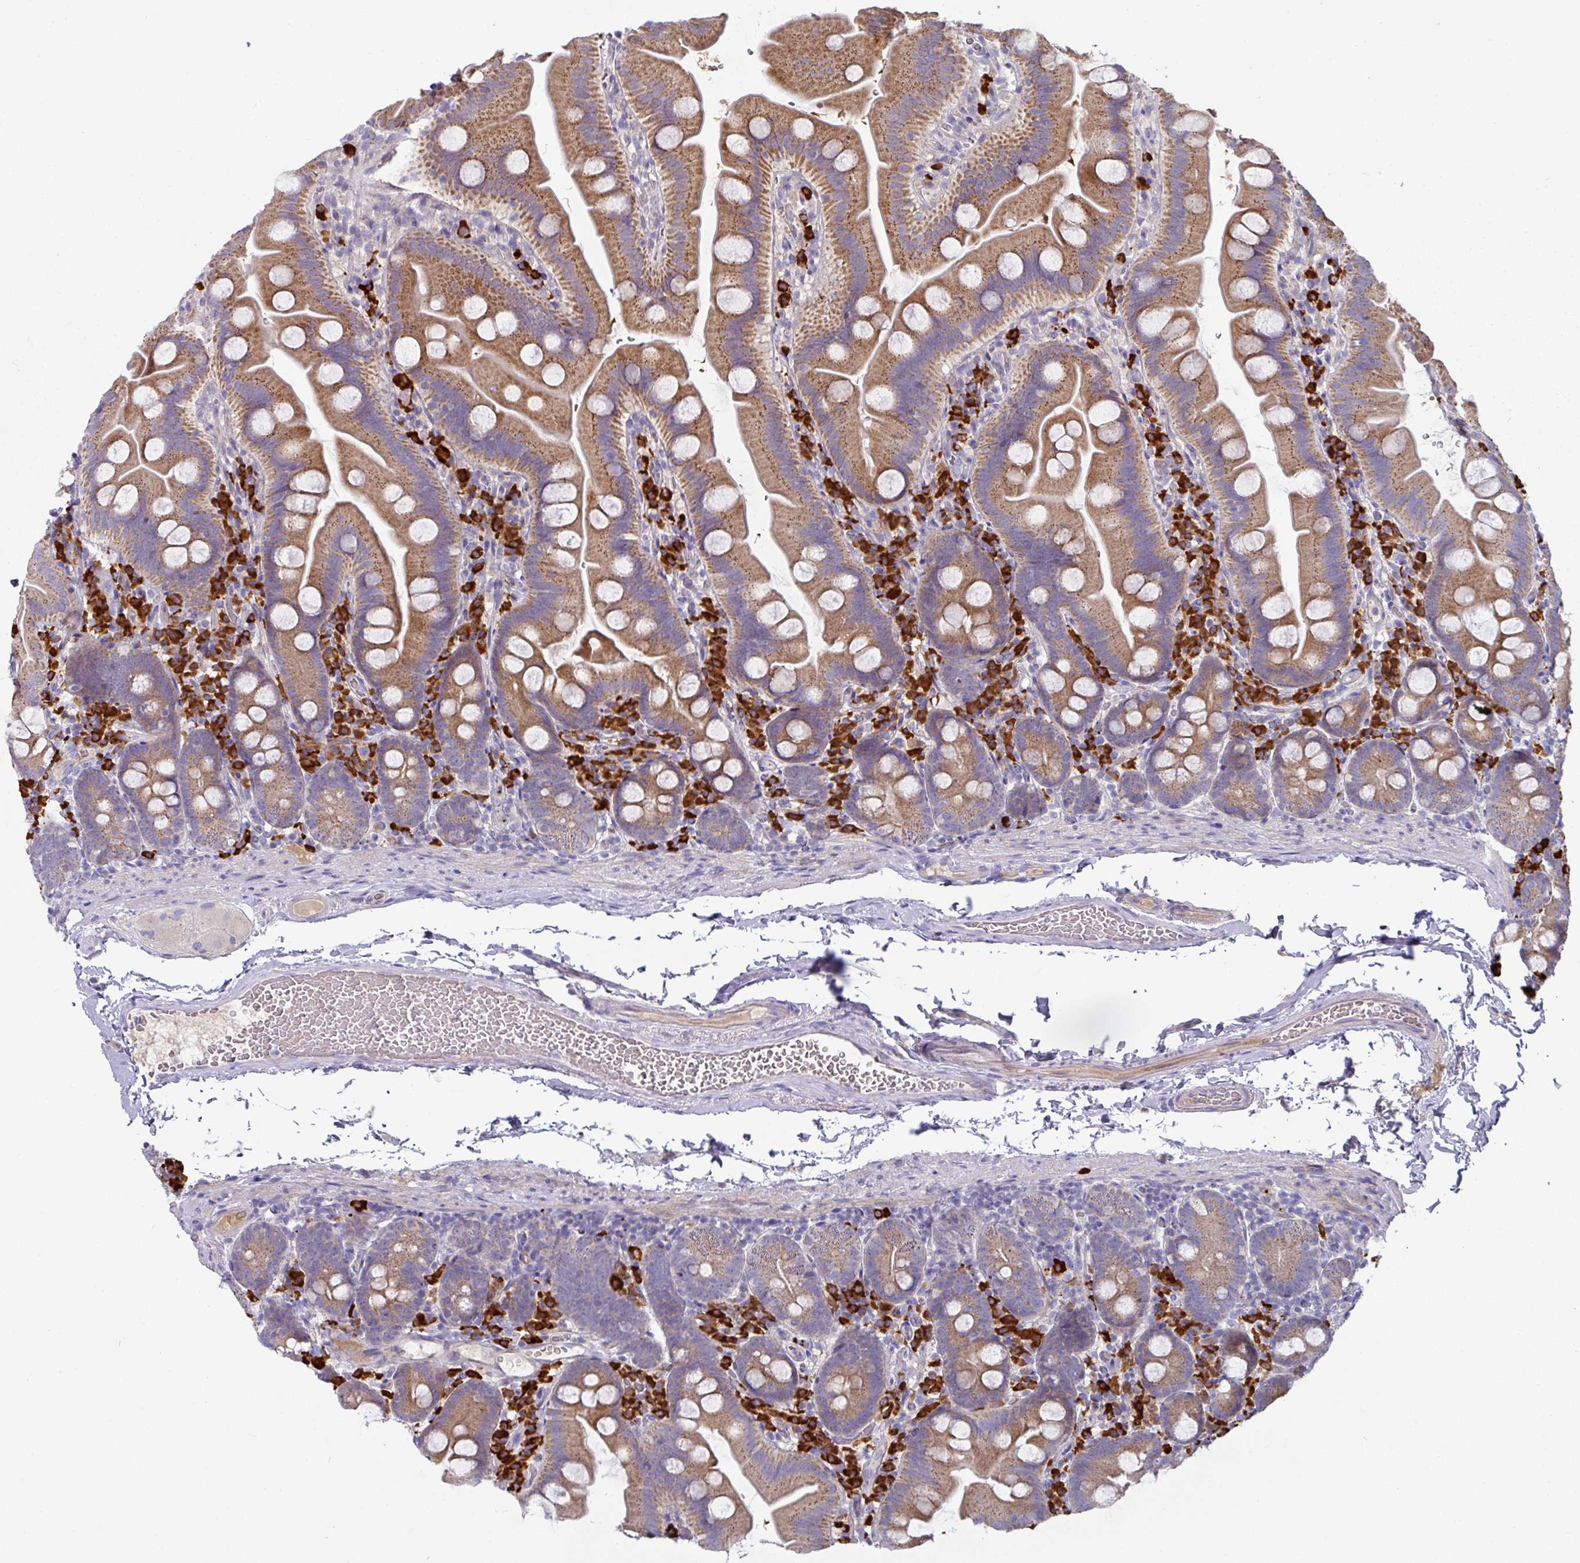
{"staining": {"intensity": "moderate", "quantity": ">75%", "location": "cytoplasmic/membranous"}, "tissue": "small intestine", "cell_type": "Glandular cells", "image_type": "normal", "snomed": [{"axis": "morphology", "description": "Normal tissue, NOS"}, {"axis": "topography", "description": "Small intestine"}], "caption": "Protein expression analysis of benign small intestine exhibits moderate cytoplasmic/membranous expression in approximately >75% of glandular cells.", "gene": "IL4R", "patient": {"sex": "female", "age": 68}}